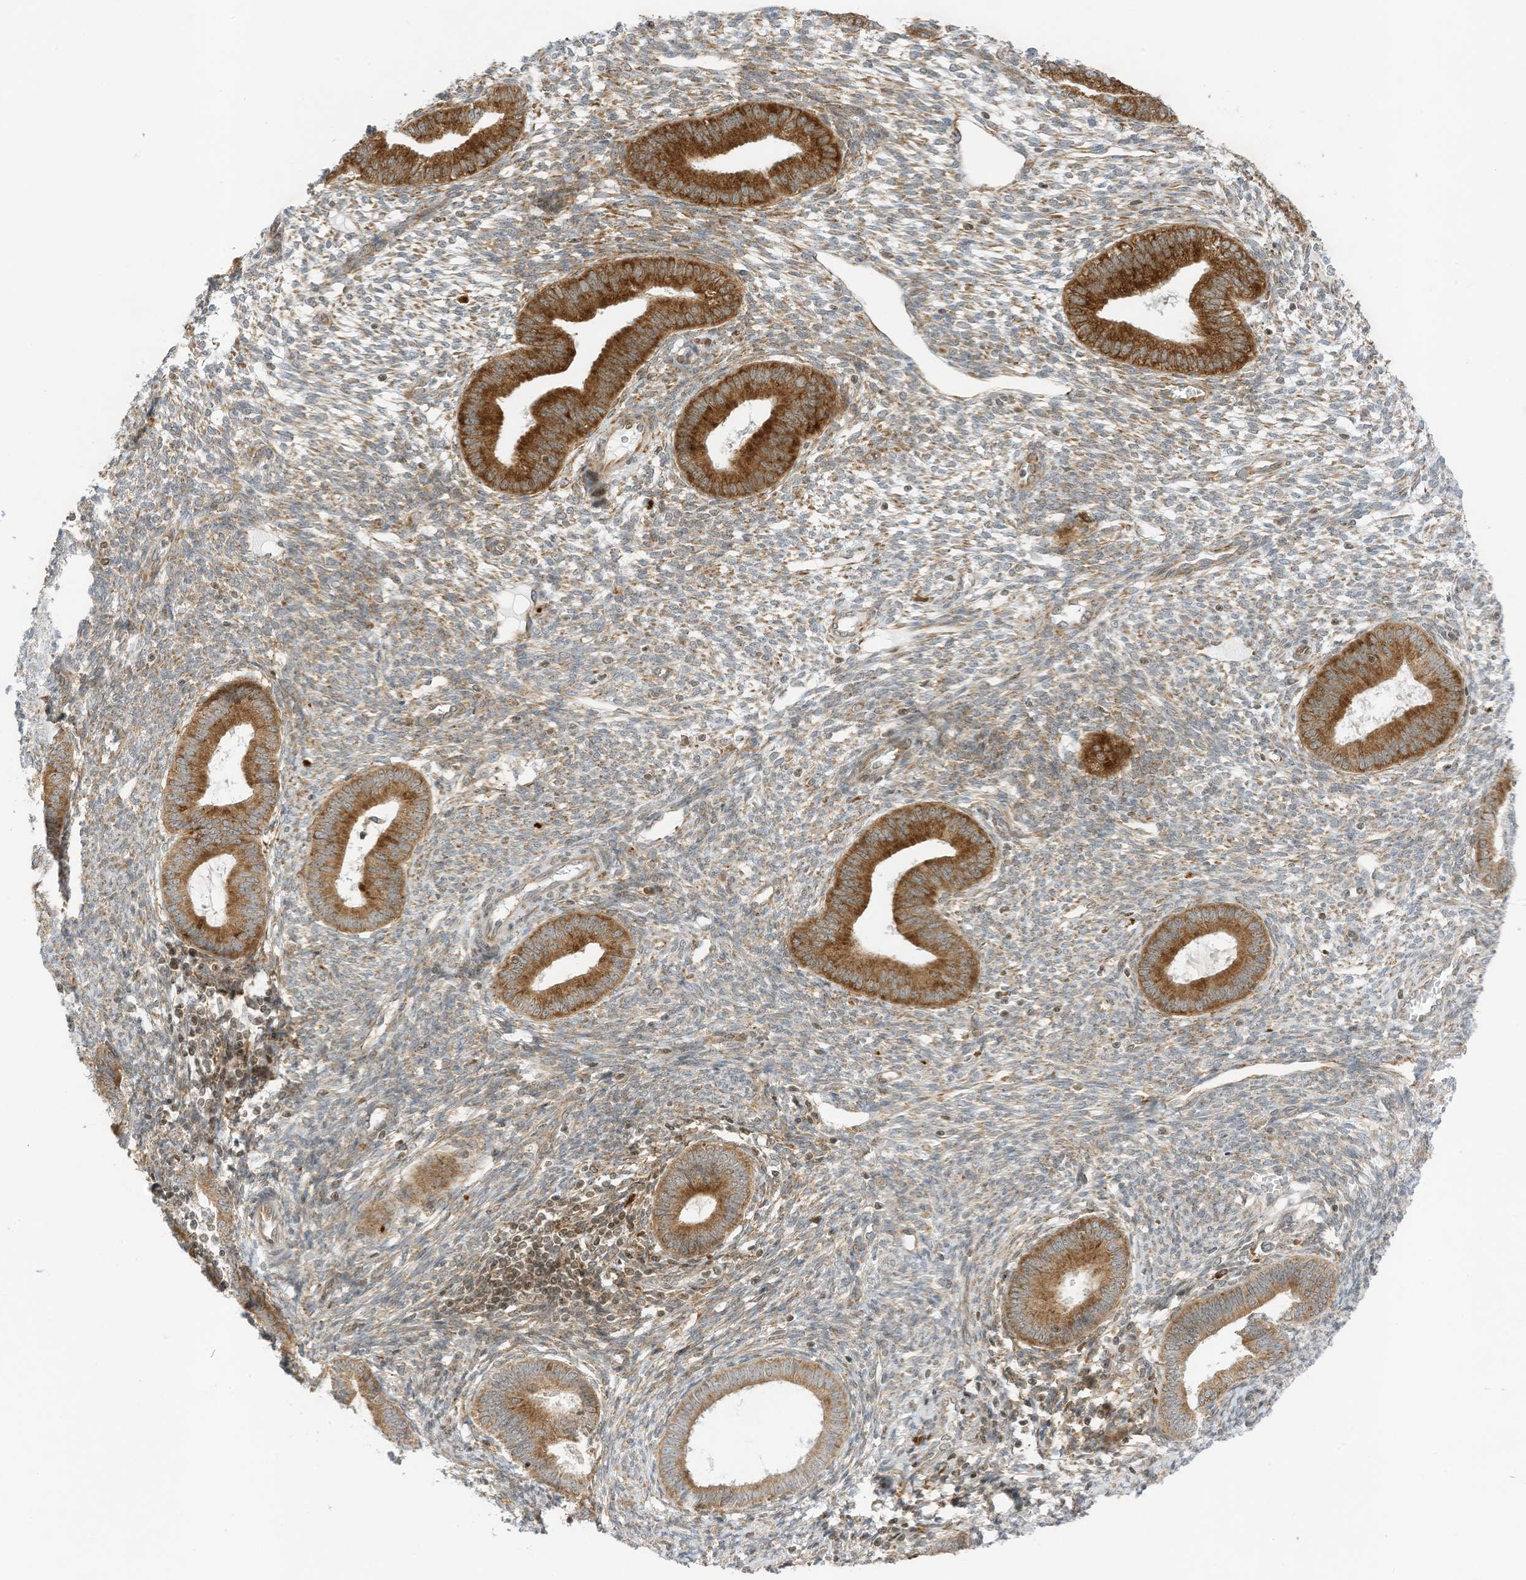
{"staining": {"intensity": "moderate", "quantity": "25%-75%", "location": "cytoplasmic/membranous"}, "tissue": "endometrium", "cell_type": "Cells in endometrial stroma", "image_type": "normal", "snomed": [{"axis": "morphology", "description": "Normal tissue, NOS"}, {"axis": "topography", "description": "Endometrium"}], "caption": "An image showing moderate cytoplasmic/membranous positivity in approximately 25%-75% of cells in endometrial stroma in unremarkable endometrium, as visualized by brown immunohistochemical staining.", "gene": "EDF1", "patient": {"sex": "female", "age": 46}}